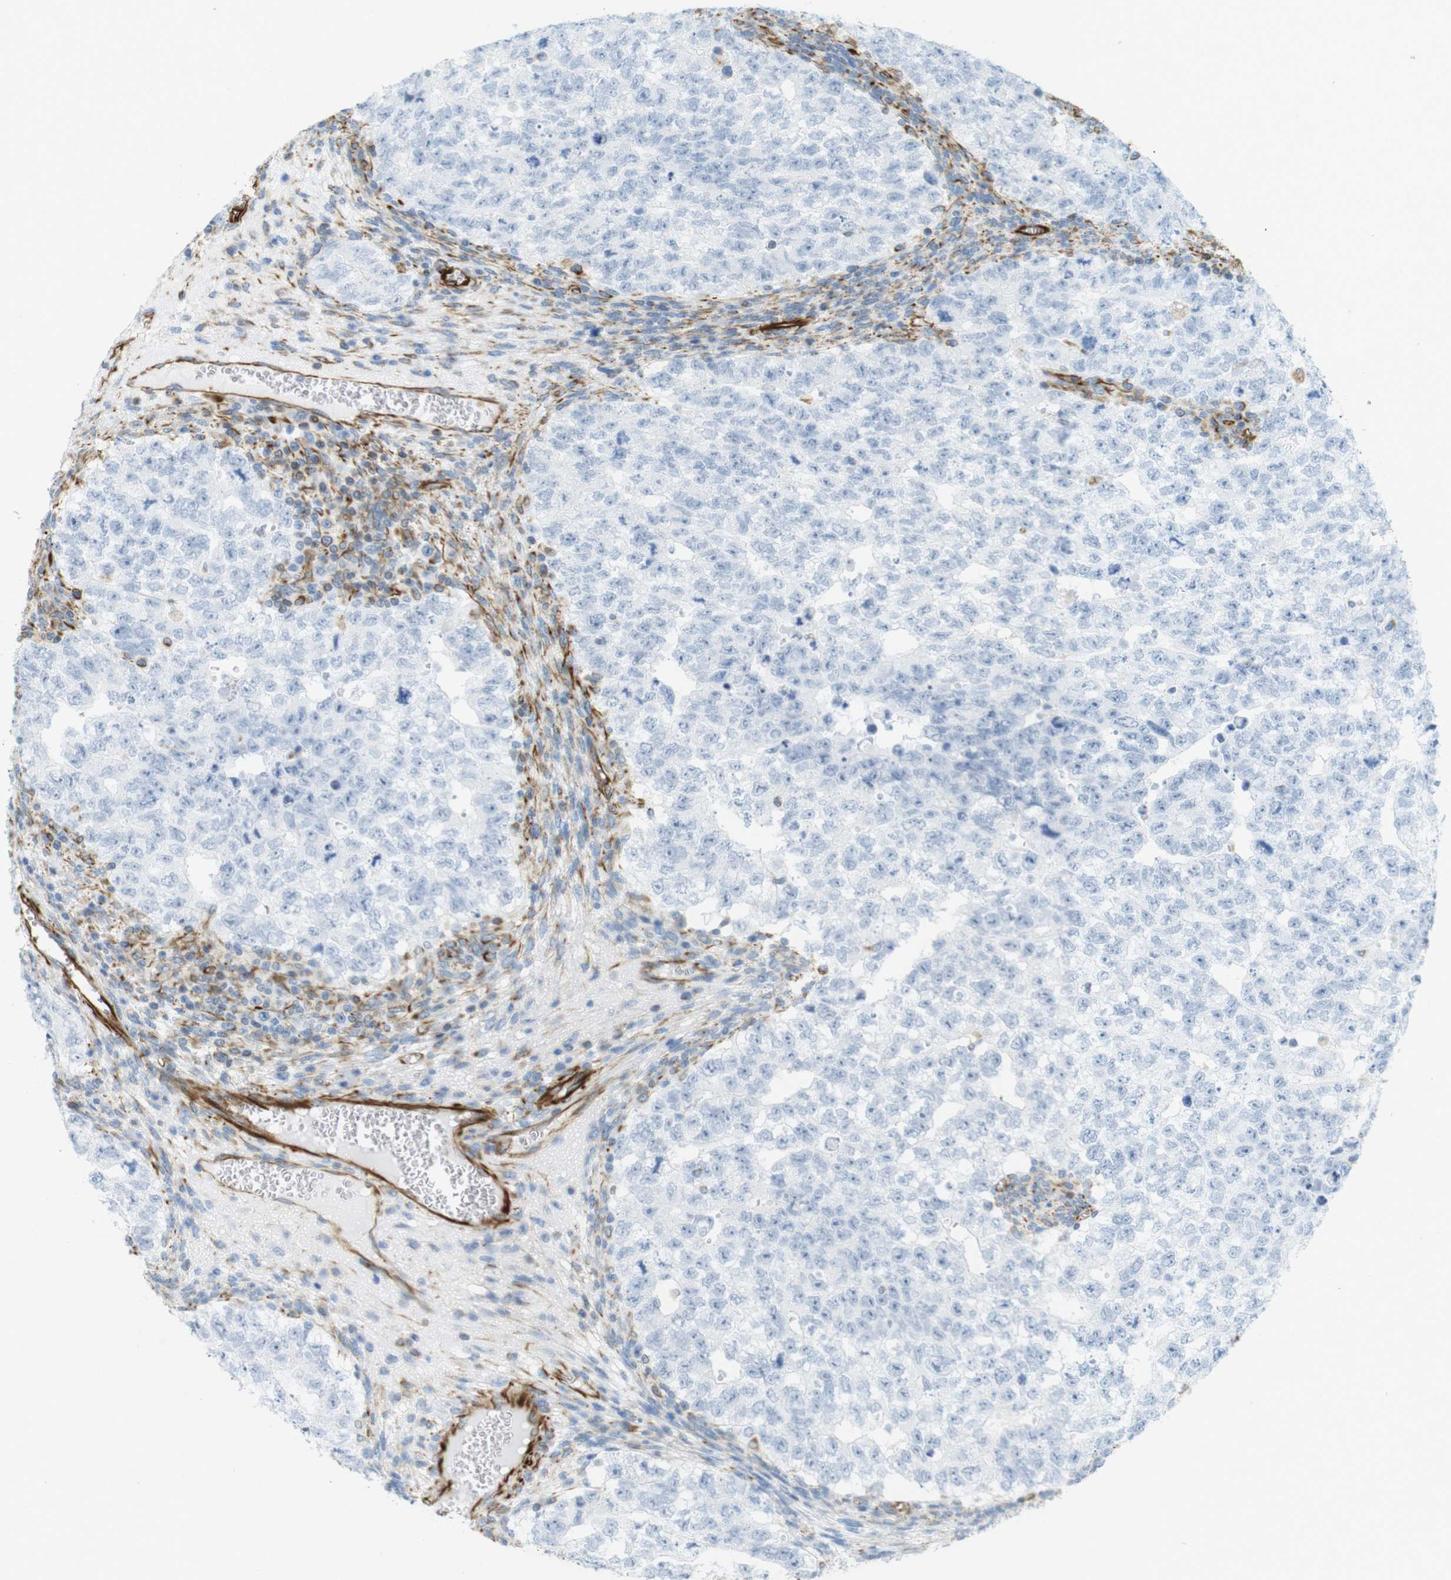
{"staining": {"intensity": "negative", "quantity": "none", "location": "none"}, "tissue": "testis cancer", "cell_type": "Tumor cells", "image_type": "cancer", "snomed": [{"axis": "morphology", "description": "Seminoma, NOS"}, {"axis": "morphology", "description": "Carcinoma, Embryonal, NOS"}, {"axis": "topography", "description": "Testis"}], "caption": "Immunohistochemistry (IHC) histopathology image of neoplastic tissue: human testis cancer stained with DAB (3,3'-diaminobenzidine) displays no significant protein expression in tumor cells.", "gene": "MS4A10", "patient": {"sex": "male", "age": 38}}